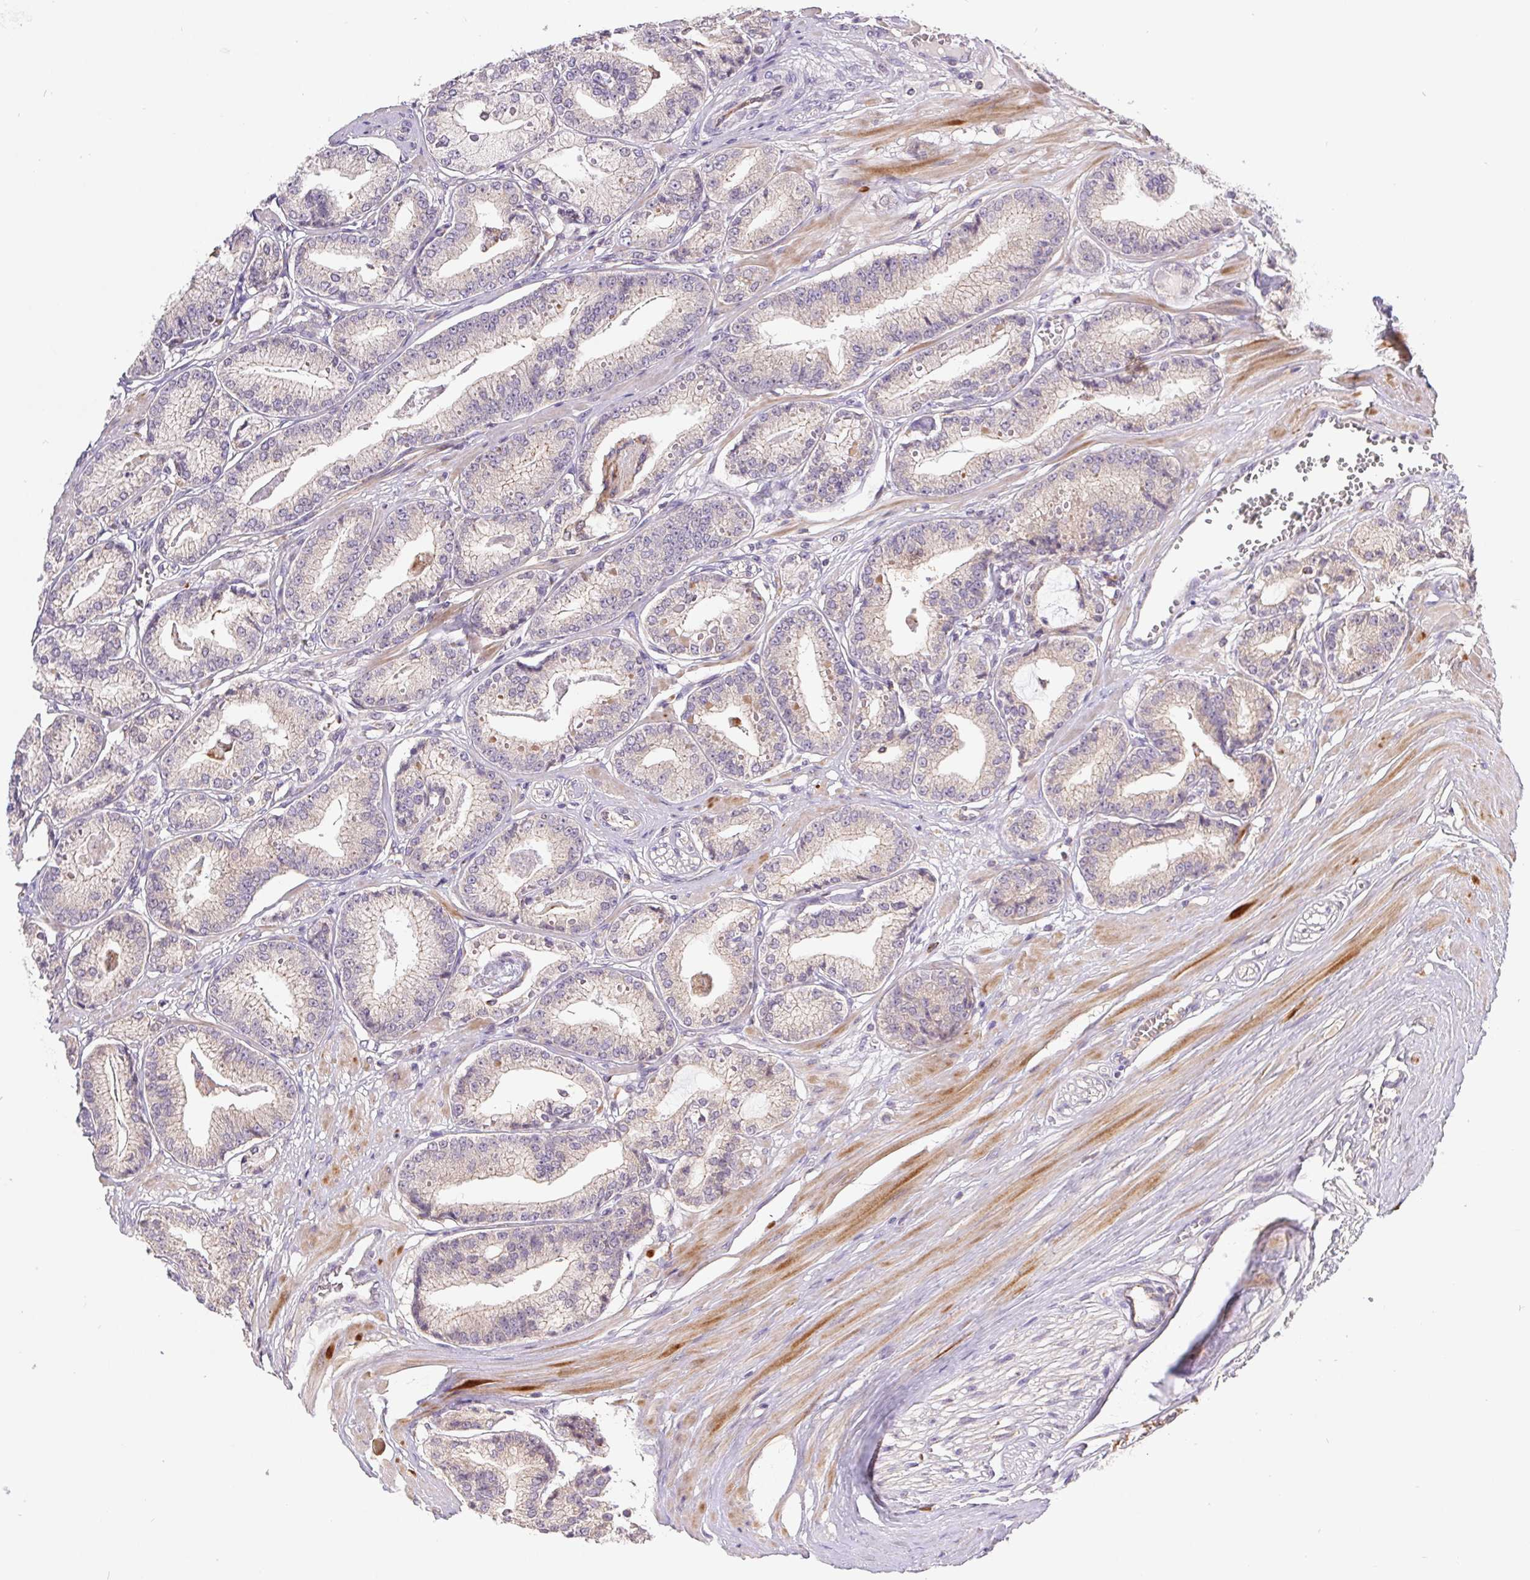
{"staining": {"intensity": "negative", "quantity": "none", "location": "none"}, "tissue": "prostate cancer", "cell_type": "Tumor cells", "image_type": "cancer", "snomed": [{"axis": "morphology", "description": "Adenocarcinoma, High grade"}, {"axis": "topography", "description": "Prostate"}], "caption": "Protein analysis of prostate cancer (high-grade adenocarcinoma) demonstrates no significant positivity in tumor cells.", "gene": "EMC6", "patient": {"sex": "male", "age": 71}}